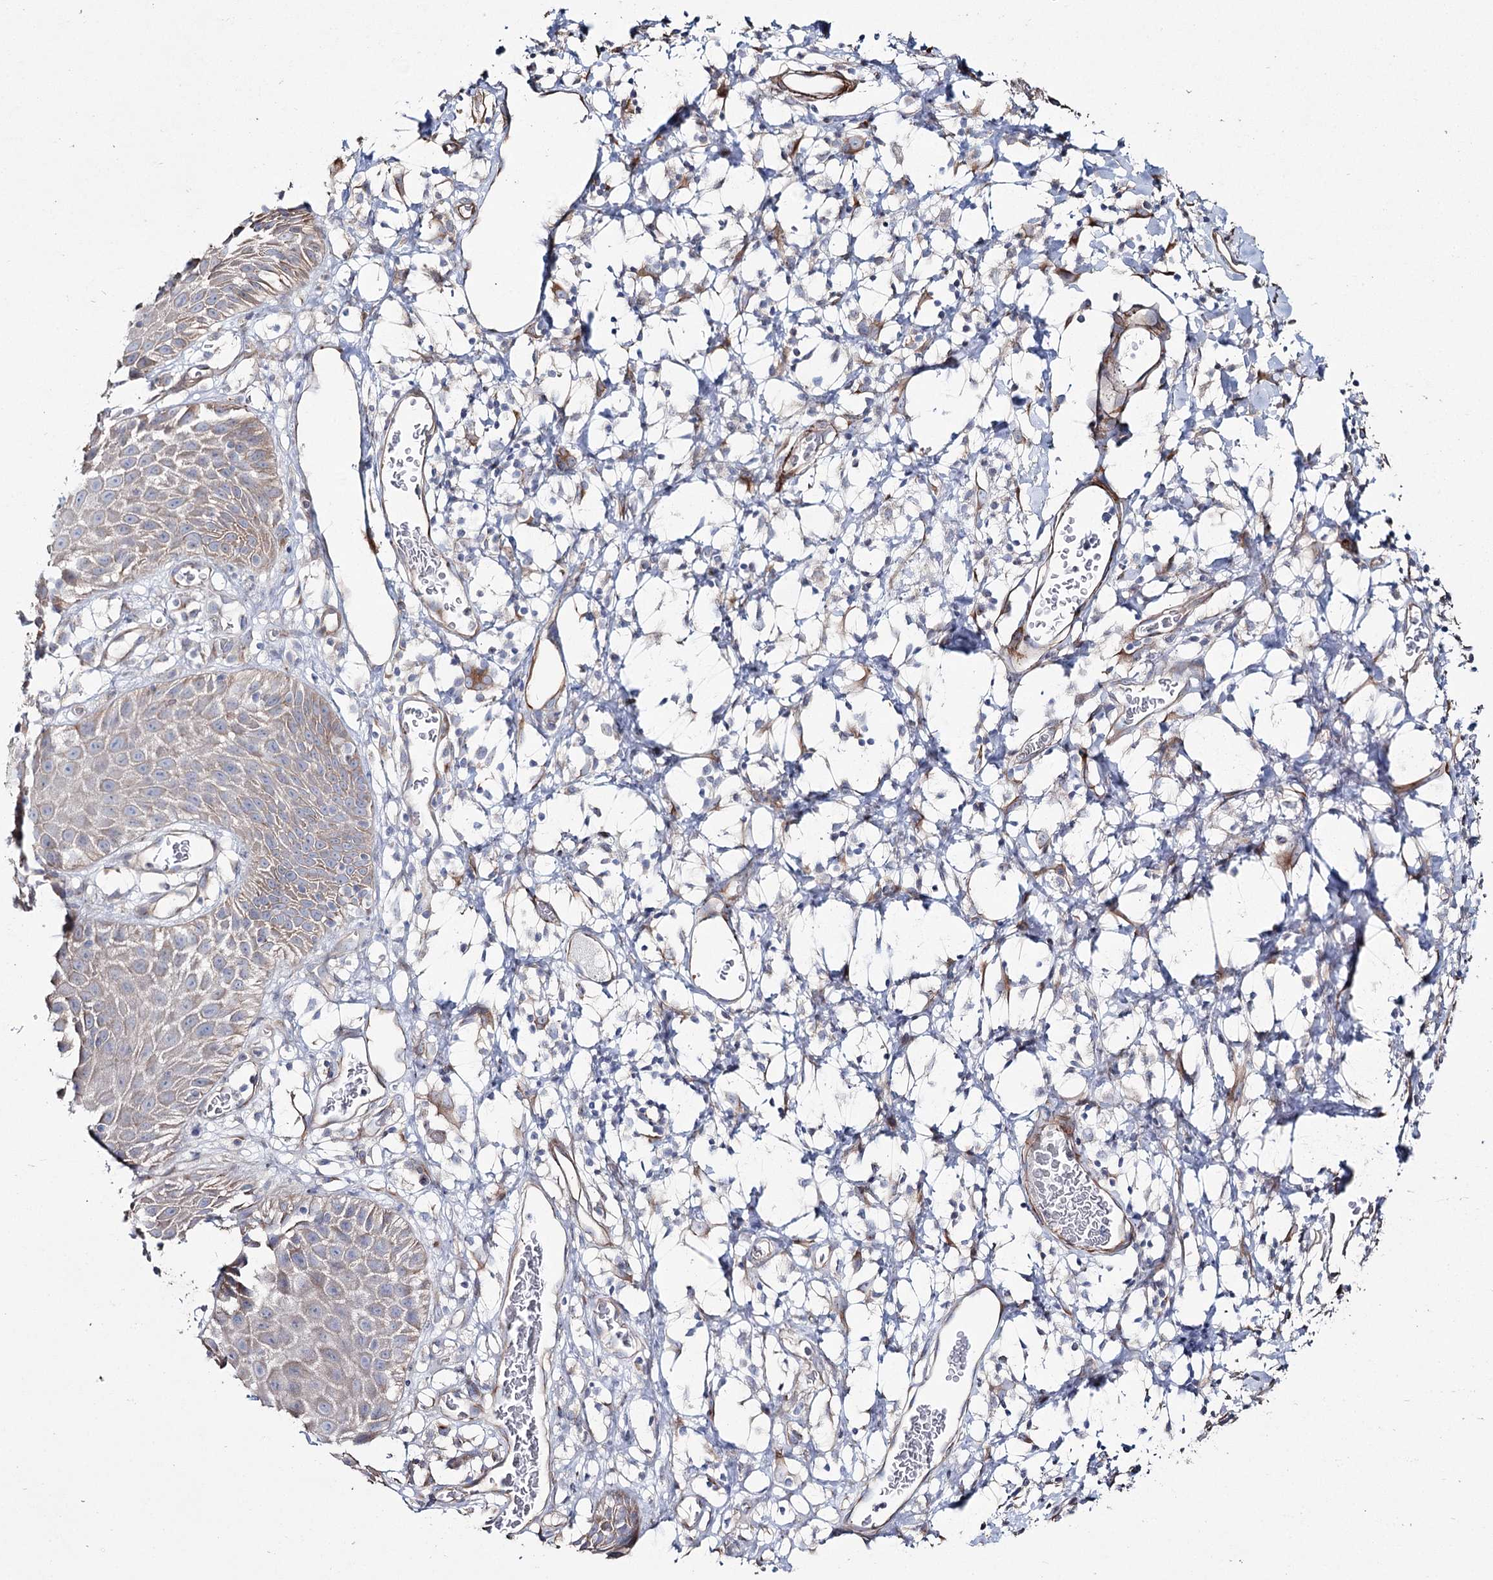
{"staining": {"intensity": "moderate", "quantity": "<25%", "location": "cytoplasmic/membranous"}, "tissue": "skin", "cell_type": "Epidermal cells", "image_type": "normal", "snomed": [{"axis": "morphology", "description": "Normal tissue, NOS"}, {"axis": "topography", "description": "Vulva"}], "caption": "Brown immunohistochemical staining in unremarkable skin displays moderate cytoplasmic/membranous positivity in about <25% of epidermal cells.", "gene": "SUMF1", "patient": {"sex": "female", "age": 68}}